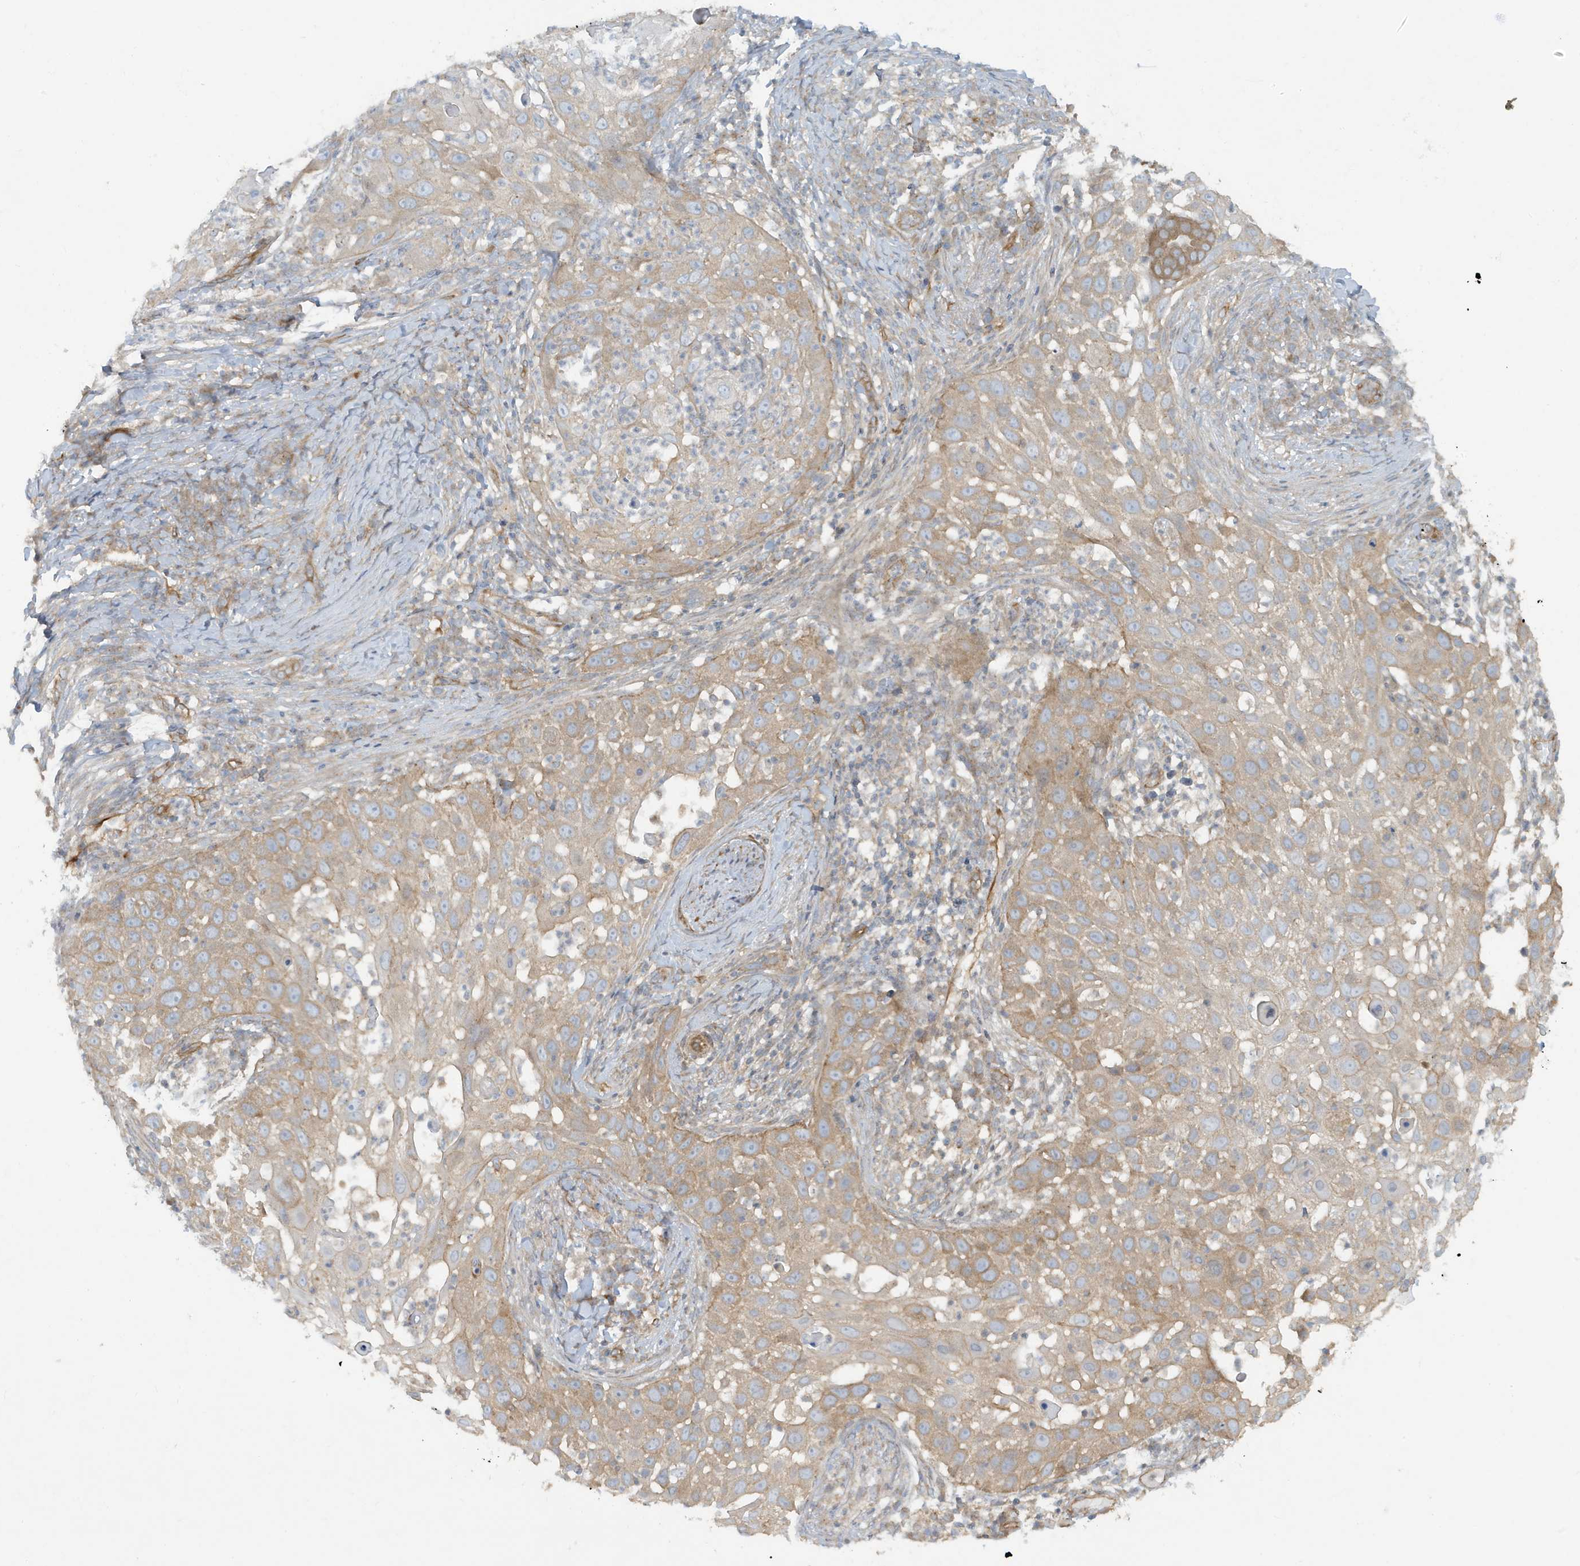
{"staining": {"intensity": "weak", "quantity": "25%-75%", "location": "cytoplasmic/membranous"}, "tissue": "skin cancer", "cell_type": "Tumor cells", "image_type": "cancer", "snomed": [{"axis": "morphology", "description": "Squamous cell carcinoma, NOS"}, {"axis": "topography", "description": "Skin"}], "caption": "Immunohistochemistry staining of skin squamous cell carcinoma, which shows low levels of weak cytoplasmic/membranous positivity in approximately 25%-75% of tumor cells indicating weak cytoplasmic/membranous protein staining. The staining was performed using DAB (brown) for protein detection and nuclei were counterstained in hematoxylin (blue).", "gene": "ATP23", "patient": {"sex": "female", "age": 44}}